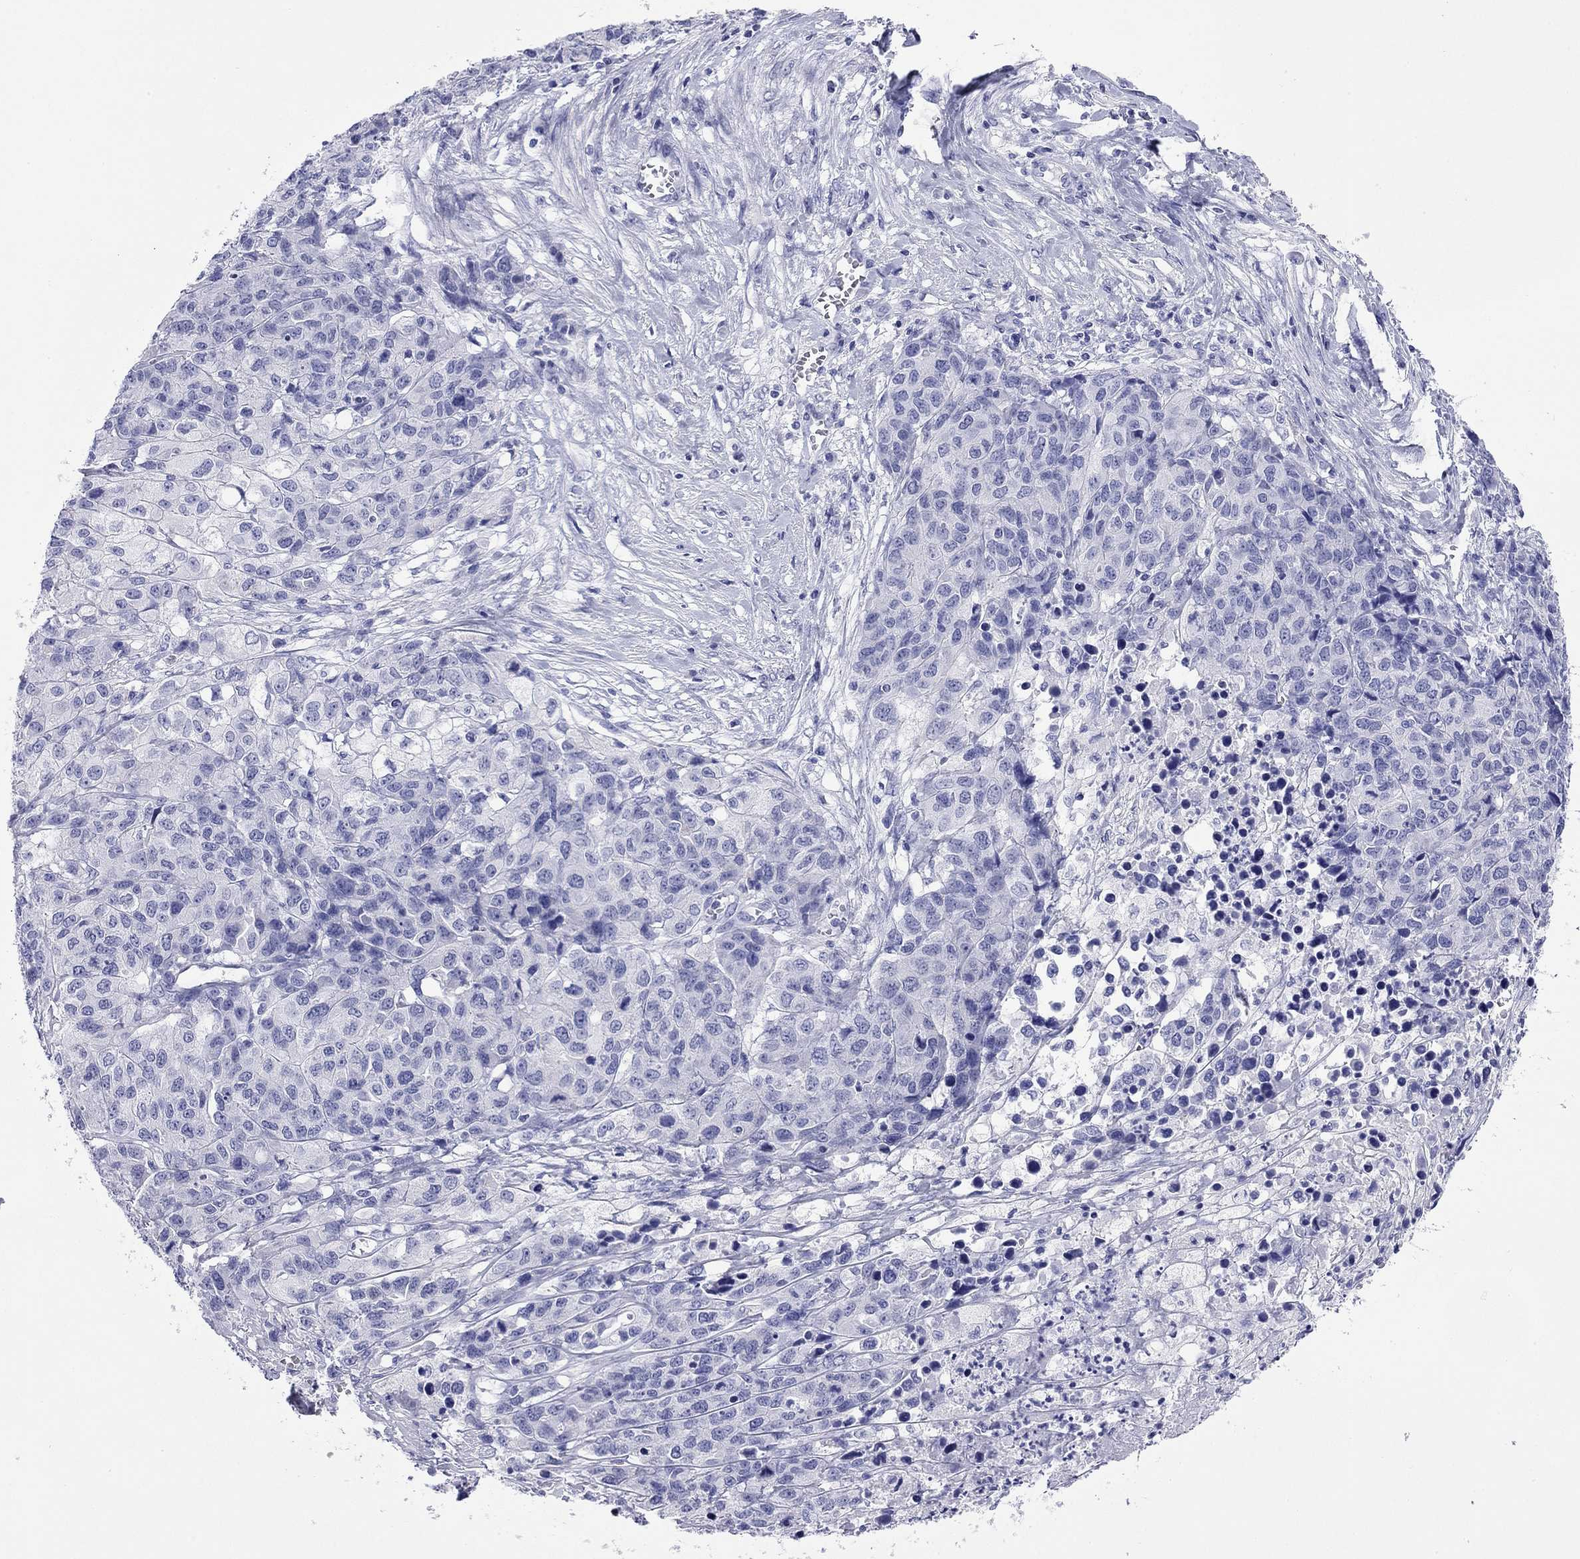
{"staining": {"intensity": "negative", "quantity": "none", "location": "none"}, "tissue": "ovarian cancer", "cell_type": "Tumor cells", "image_type": "cancer", "snomed": [{"axis": "morphology", "description": "Cystadenocarcinoma, serous, NOS"}, {"axis": "topography", "description": "Ovary"}], "caption": "Immunohistochemistry (IHC) histopathology image of ovarian cancer (serous cystadenocarcinoma) stained for a protein (brown), which demonstrates no expression in tumor cells.", "gene": "FIGLA", "patient": {"sex": "female", "age": 87}}